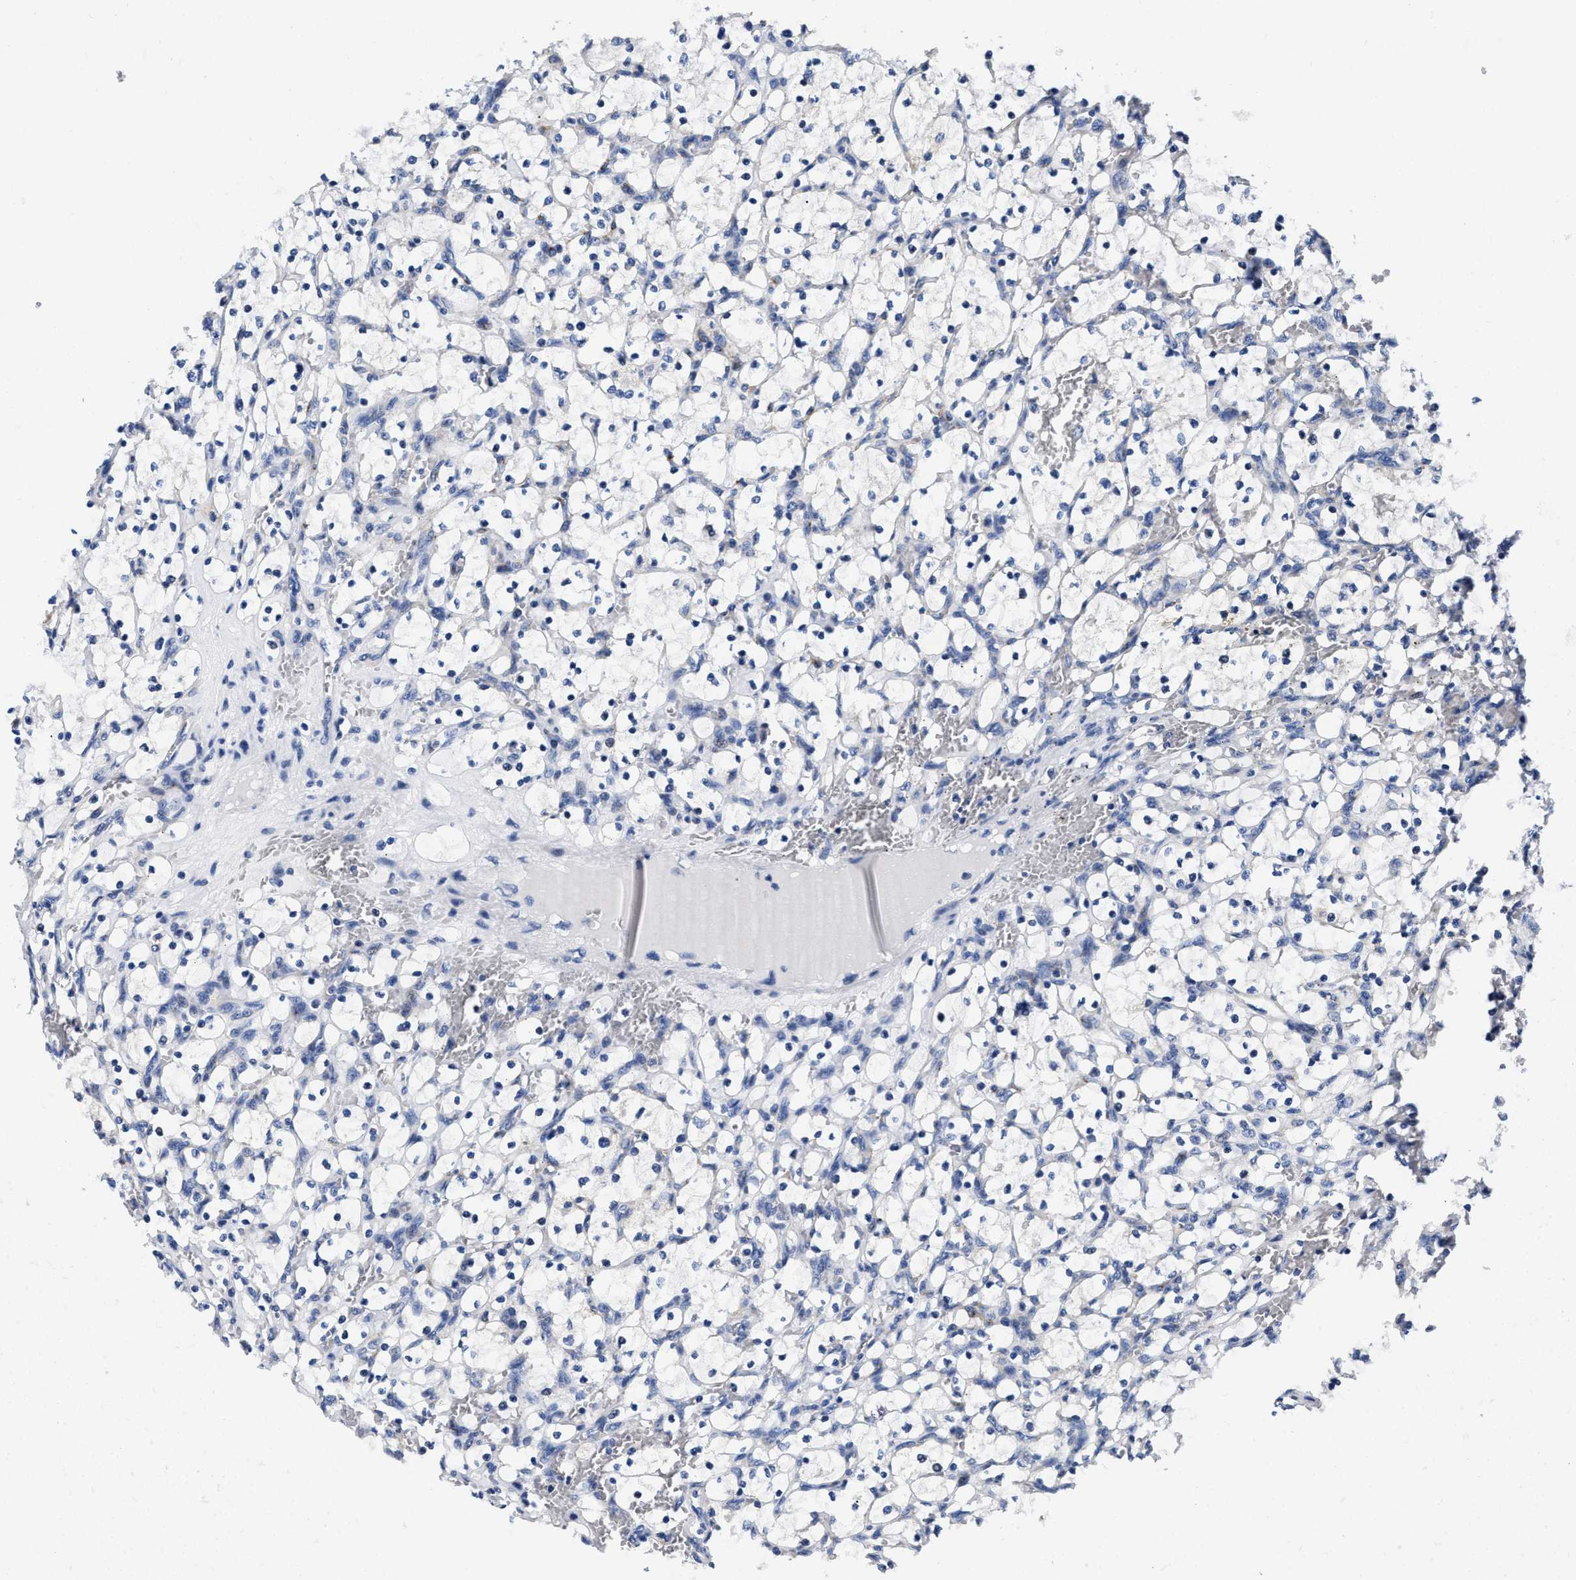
{"staining": {"intensity": "negative", "quantity": "none", "location": "none"}, "tissue": "renal cancer", "cell_type": "Tumor cells", "image_type": "cancer", "snomed": [{"axis": "morphology", "description": "Adenocarcinoma, NOS"}, {"axis": "topography", "description": "Kidney"}], "caption": "IHC of human renal adenocarcinoma shows no staining in tumor cells.", "gene": "SLC35F1", "patient": {"sex": "female", "age": 69}}